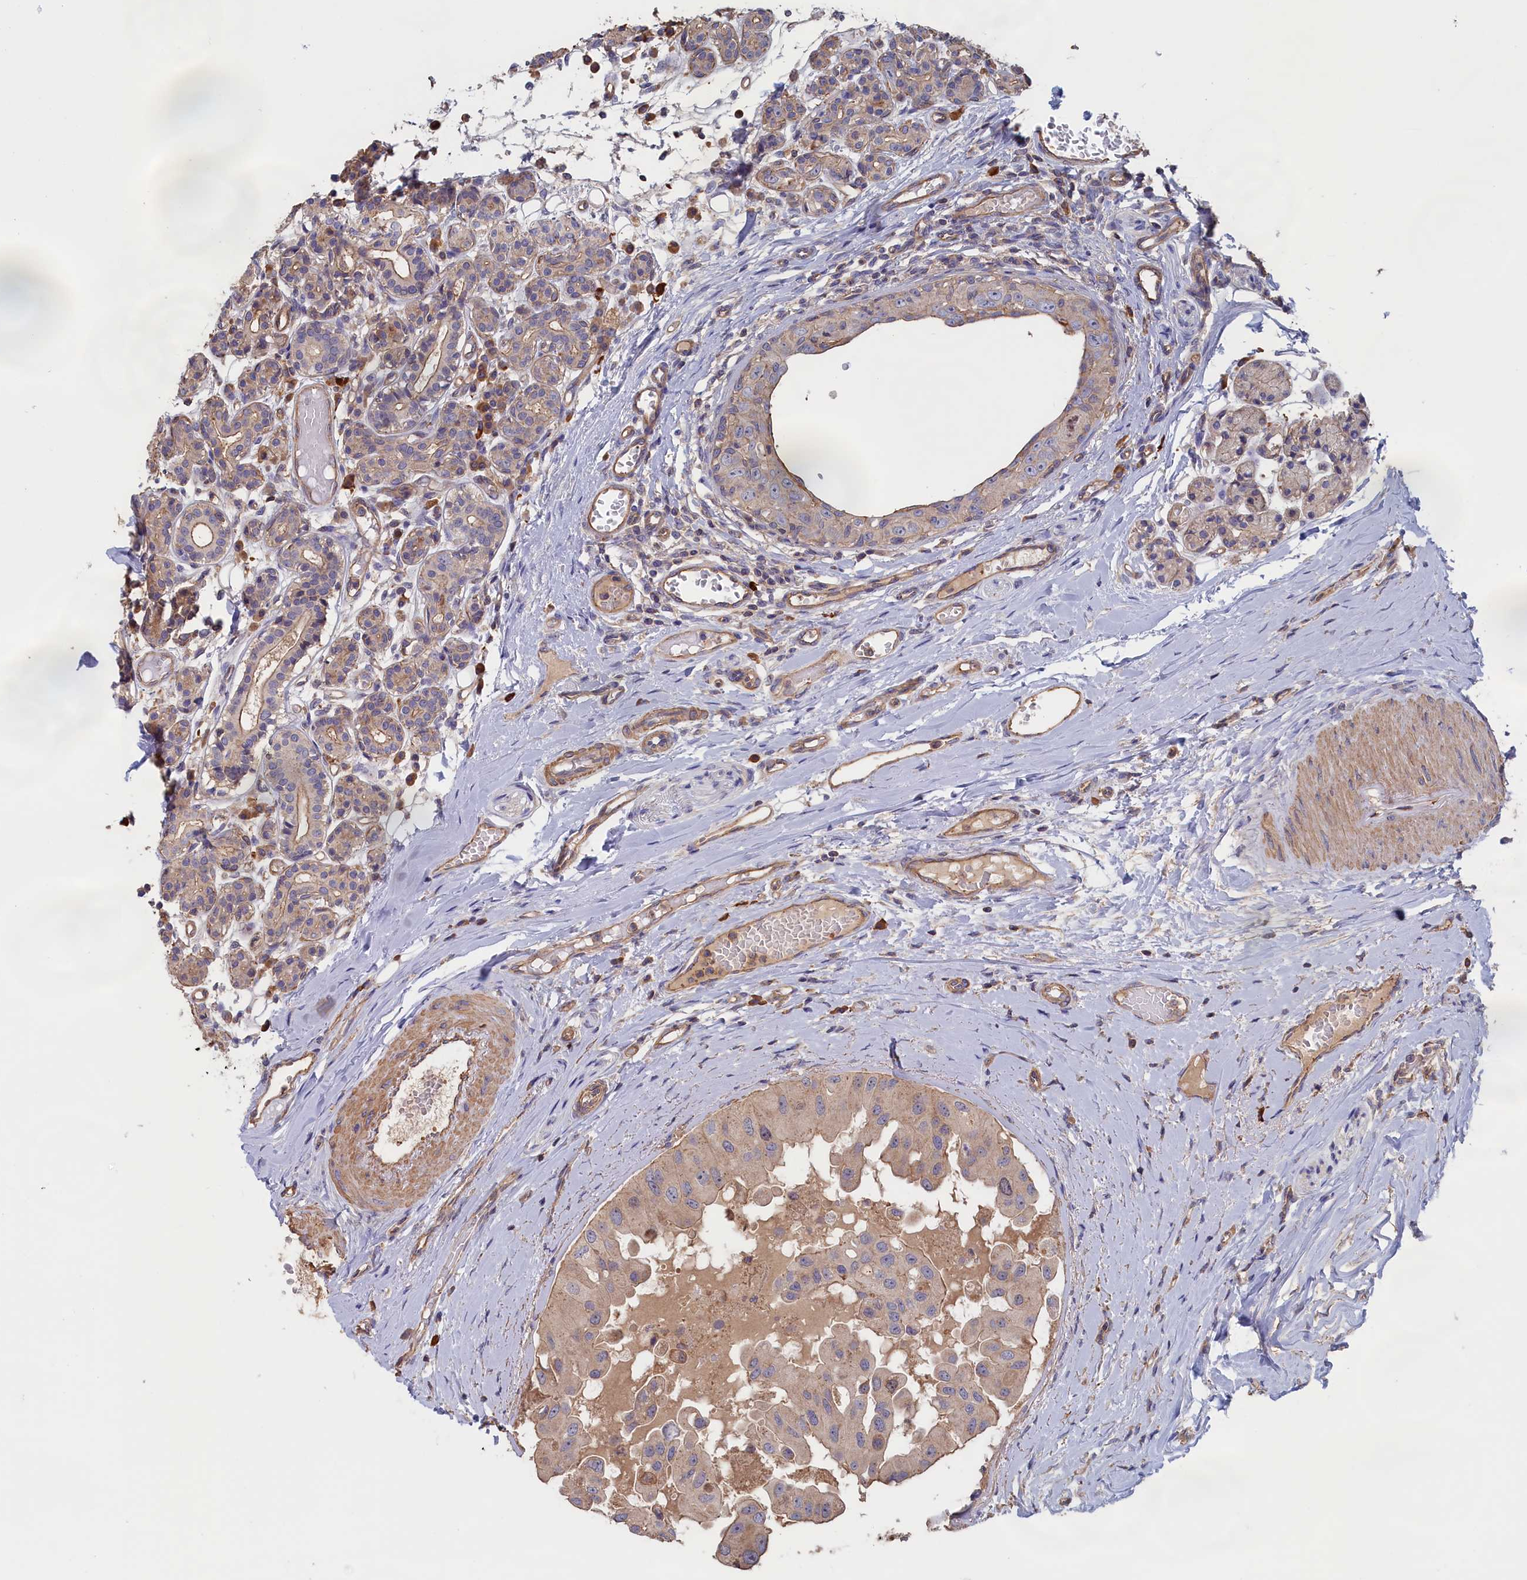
{"staining": {"intensity": "moderate", "quantity": "25%-75%", "location": "cytoplasmic/membranous"}, "tissue": "head and neck cancer", "cell_type": "Tumor cells", "image_type": "cancer", "snomed": [{"axis": "morphology", "description": "Adenocarcinoma, NOS"}, {"axis": "morphology", "description": "Adenocarcinoma, metastatic, NOS"}, {"axis": "topography", "description": "Head-Neck"}], "caption": "Head and neck cancer was stained to show a protein in brown. There is medium levels of moderate cytoplasmic/membranous positivity in about 25%-75% of tumor cells. (brown staining indicates protein expression, while blue staining denotes nuclei).", "gene": "ANKRD2", "patient": {"sex": "male", "age": 75}}